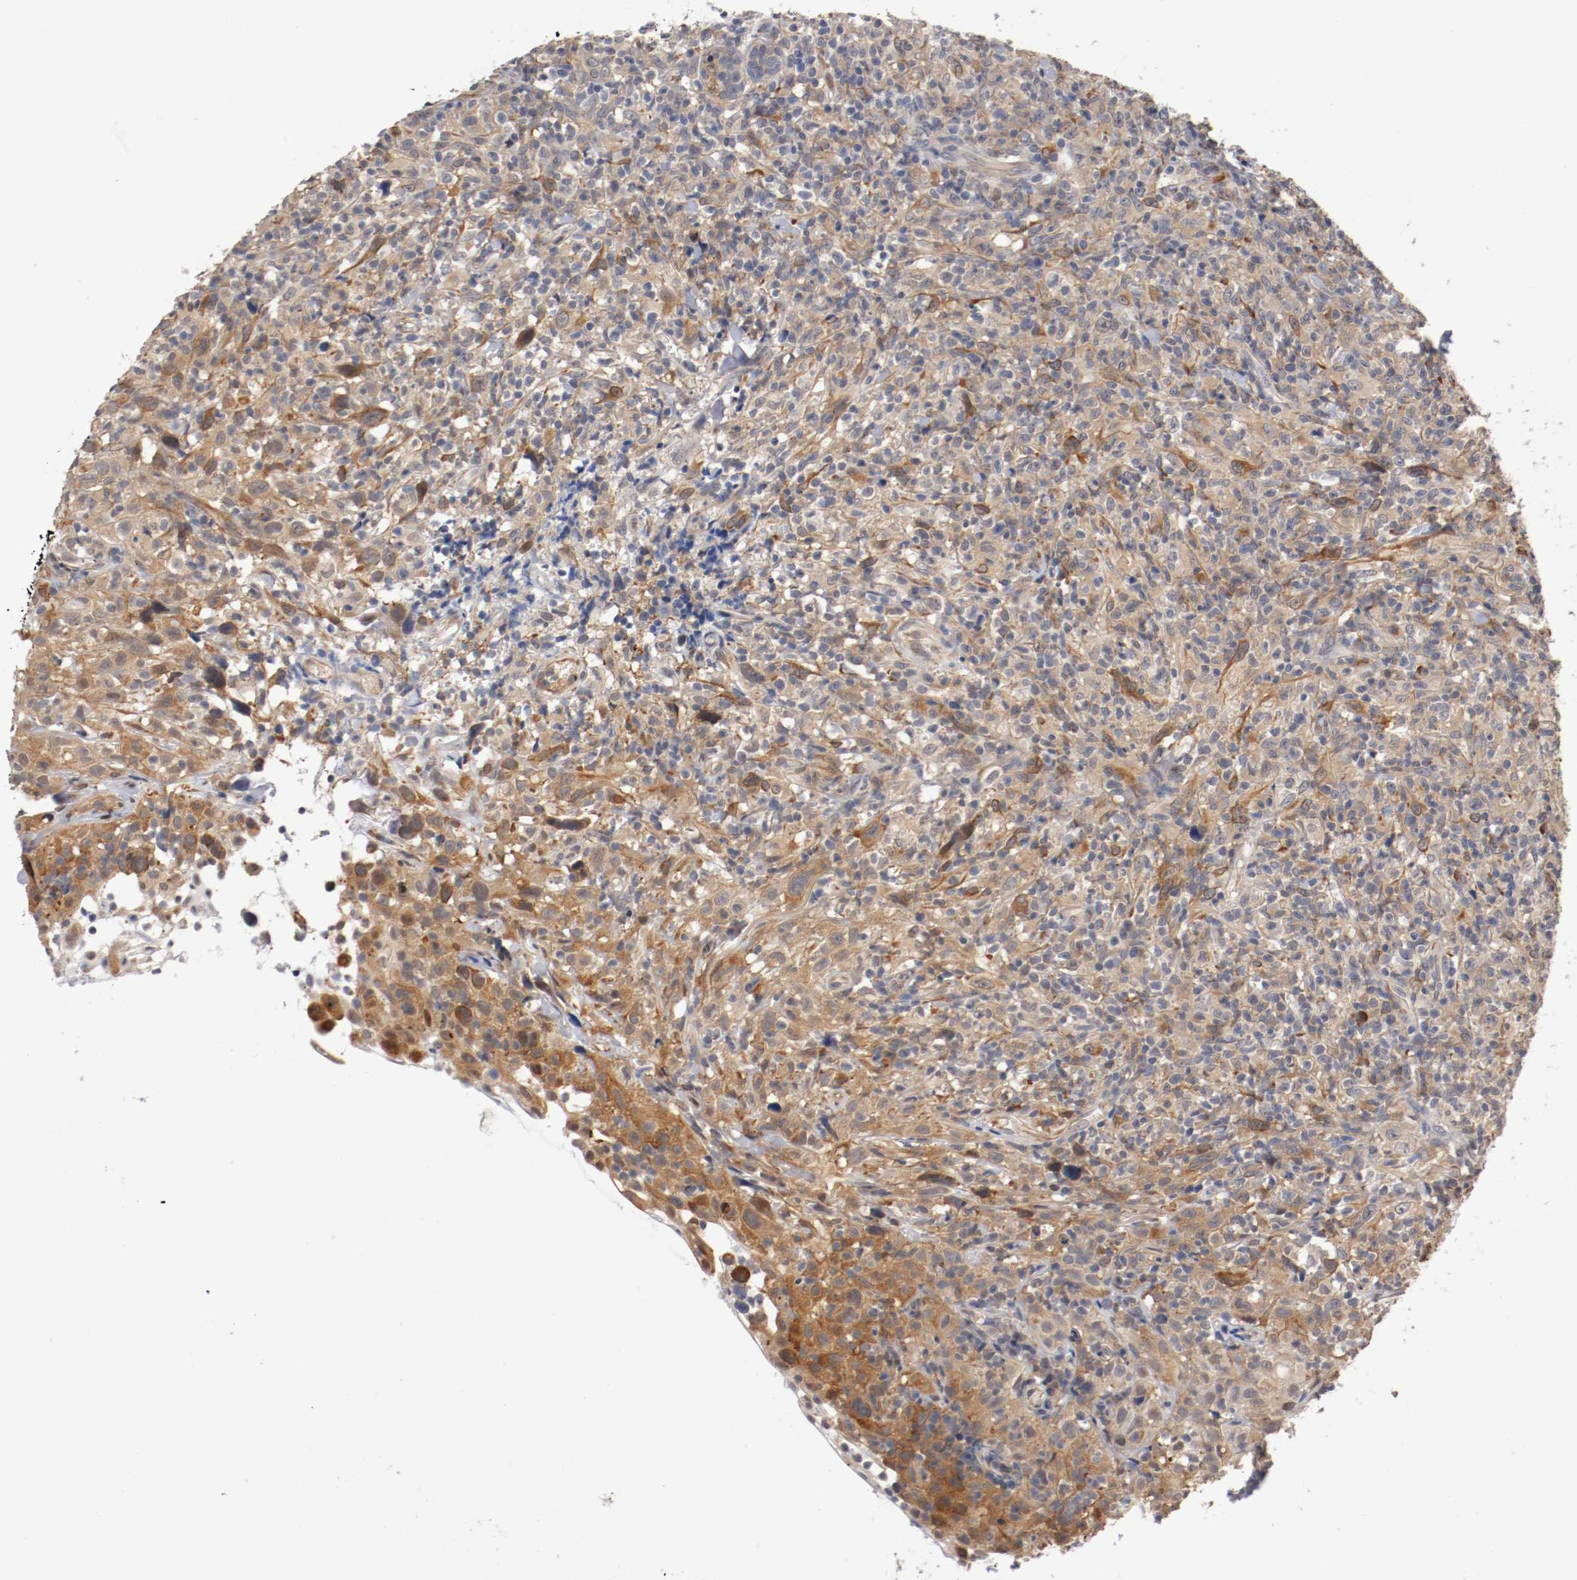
{"staining": {"intensity": "weak", "quantity": "25%-75%", "location": "none"}, "tissue": "thyroid cancer", "cell_type": "Tumor cells", "image_type": "cancer", "snomed": [{"axis": "morphology", "description": "Carcinoma, NOS"}, {"axis": "topography", "description": "Thyroid gland"}], "caption": "Protein analysis of thyroid cancer tissue exhibits weak None staining in about 25%-75% of tumor cells.", "gene": "RBM23", "patient": {"sex": "female", "age": 77}}